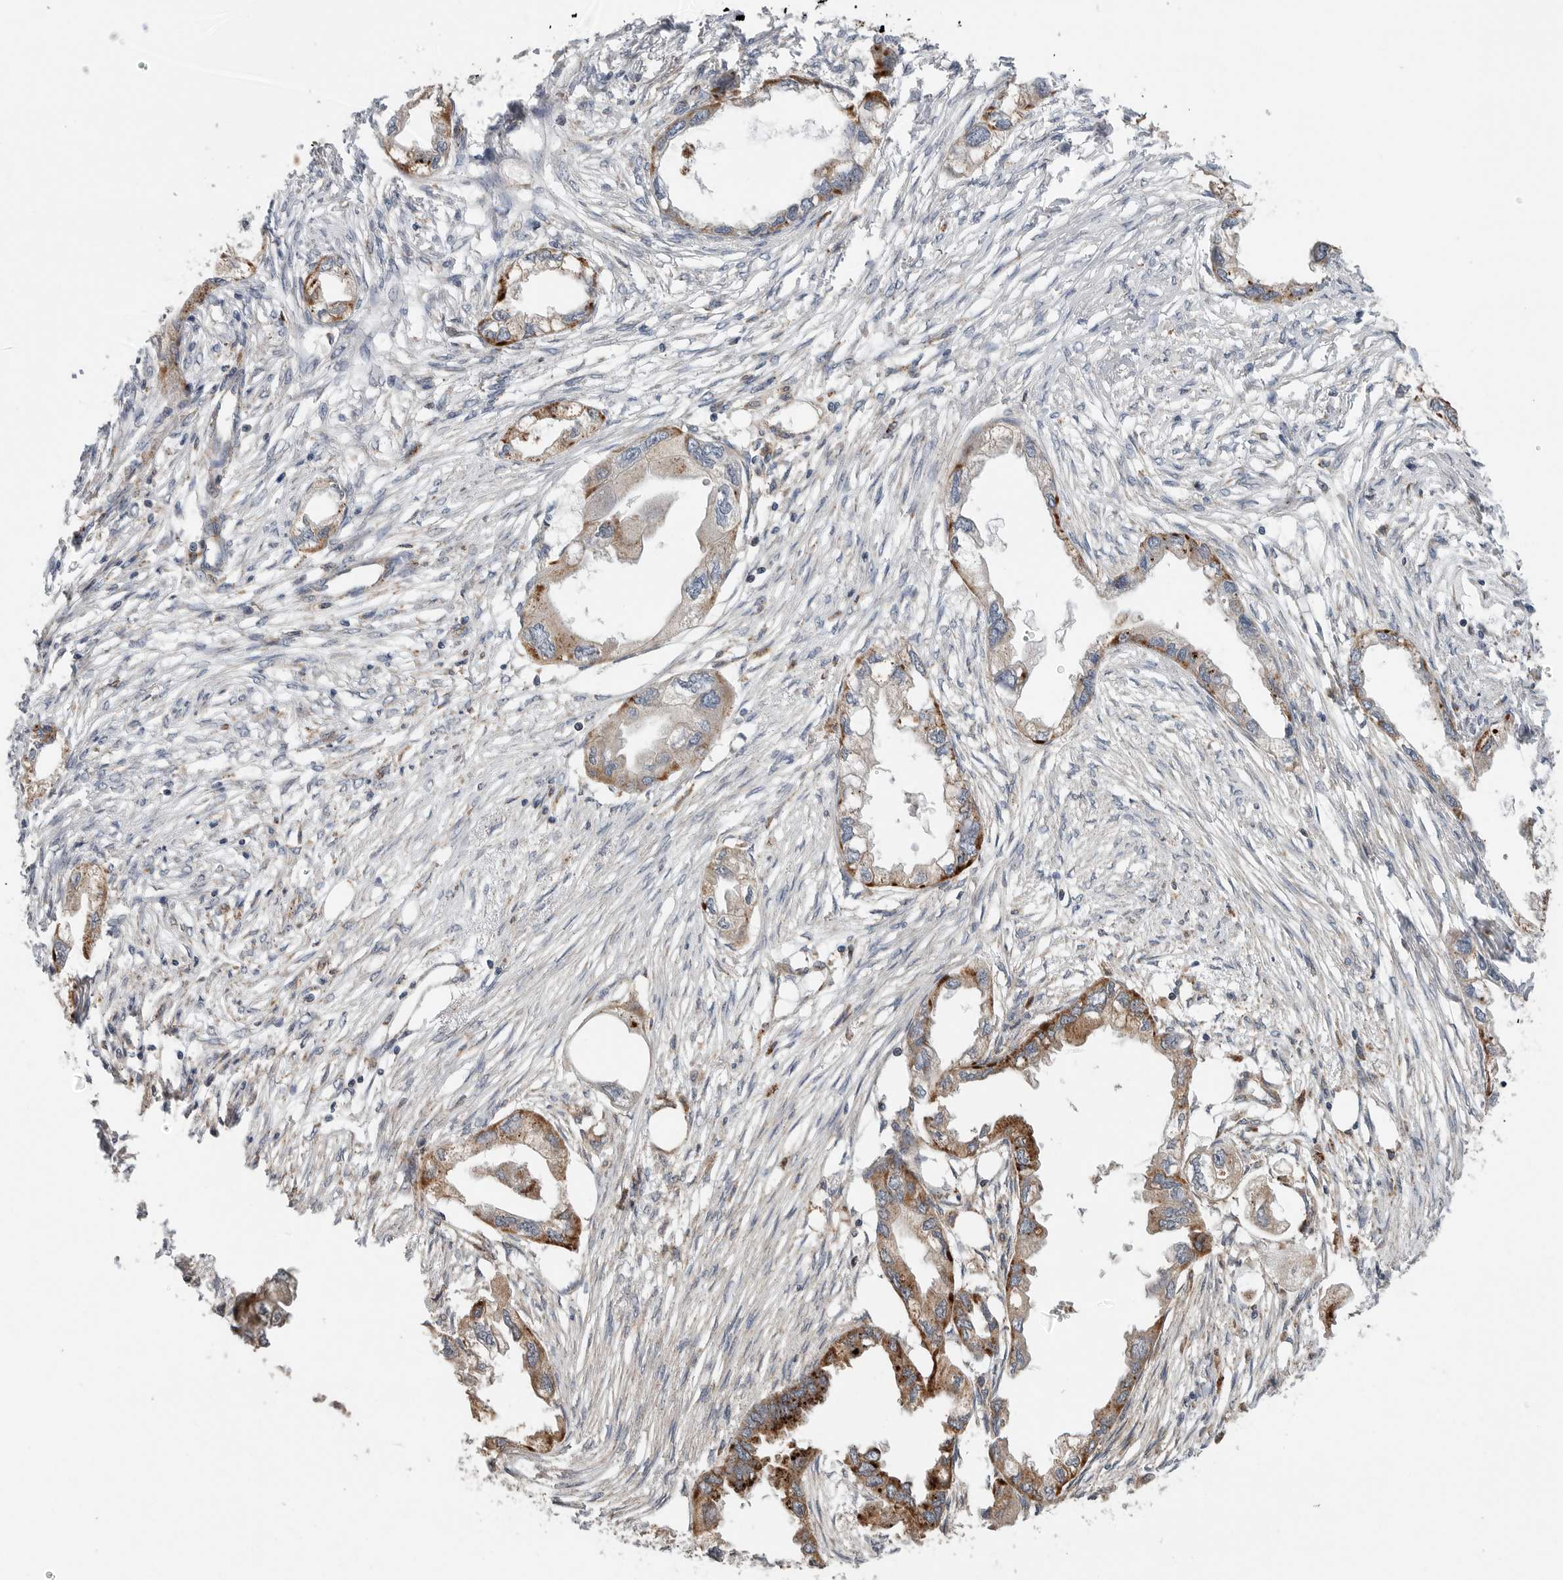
{"staining": {"intensity": "moderate", "quantity": ">75%", "location": "cytoplasmic/membranous"}, "tissue": "endometrial cancer", "cell_type": "Tumor cells", "image_type": "cancer", "snomed": [{"axis": "morphology", "description": "Adenocarcinoma, NOS"}, {"axis": "morphology", "description": "Adenocarcinoma, metastatic, NOS"}, {"axis": "topography", "description": "Adipose tissue"}, {"axis": "topography", "description": "Endometrium"}], "caption": "Protein positivity by immunohistochemistry (IHC) displays moderate cytoplasmic/membranous positivity in about >75% of tumor cells in adenocarcinoma (endometrial). The protein of interest is shown in brown color, while the nuclei are stained blue.", "gene": "GALNS", "patient": {"sex": "female", "age": 67}}